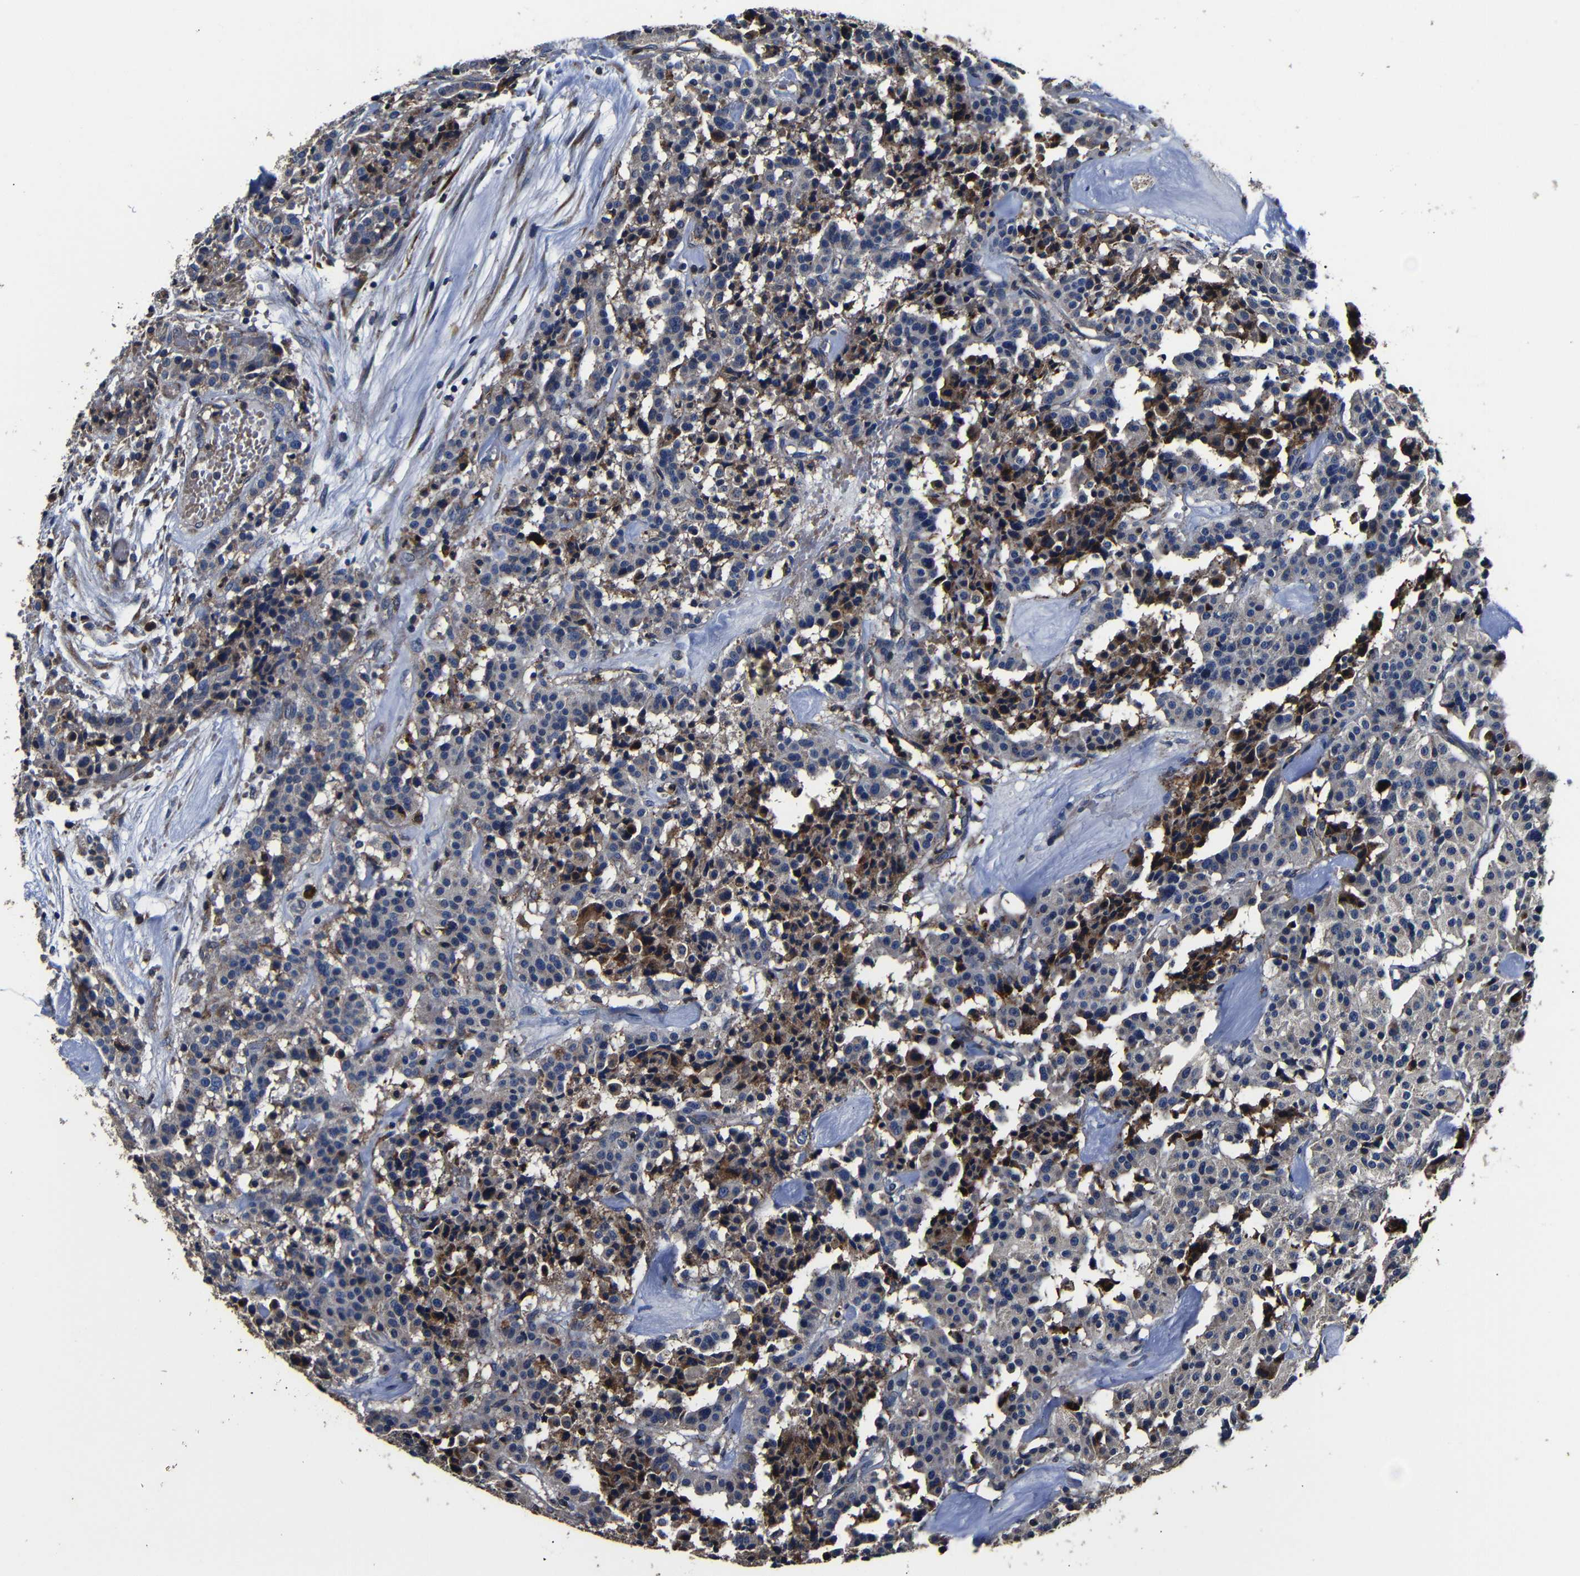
{"staining": {"intensity": "moderate", "quantity": "25%-75%", "location": "cytoplasmic/membranous"}, "tissue": "carcinoid", "cell_type": "Tumor cells", "image_type": "cancer", "snomed": [{"axis": "morphology", "description": "Carcinoid, malignant, NOS"}, {"axis": "topography", "description": "Lung"}], "caption": "The image shows immunohistochemical staining of carcinoid. There is moderate cytoplasmic/membranous staining is present in approximately 25%-75% of tumor cells. The protein of interest is stained brown, and the nuclei are stained in blue (DAB IHC with brightfield microscopy, high magnification).", "gene": "SCN9A", "patient": {"sex": "male", "age": 30}}